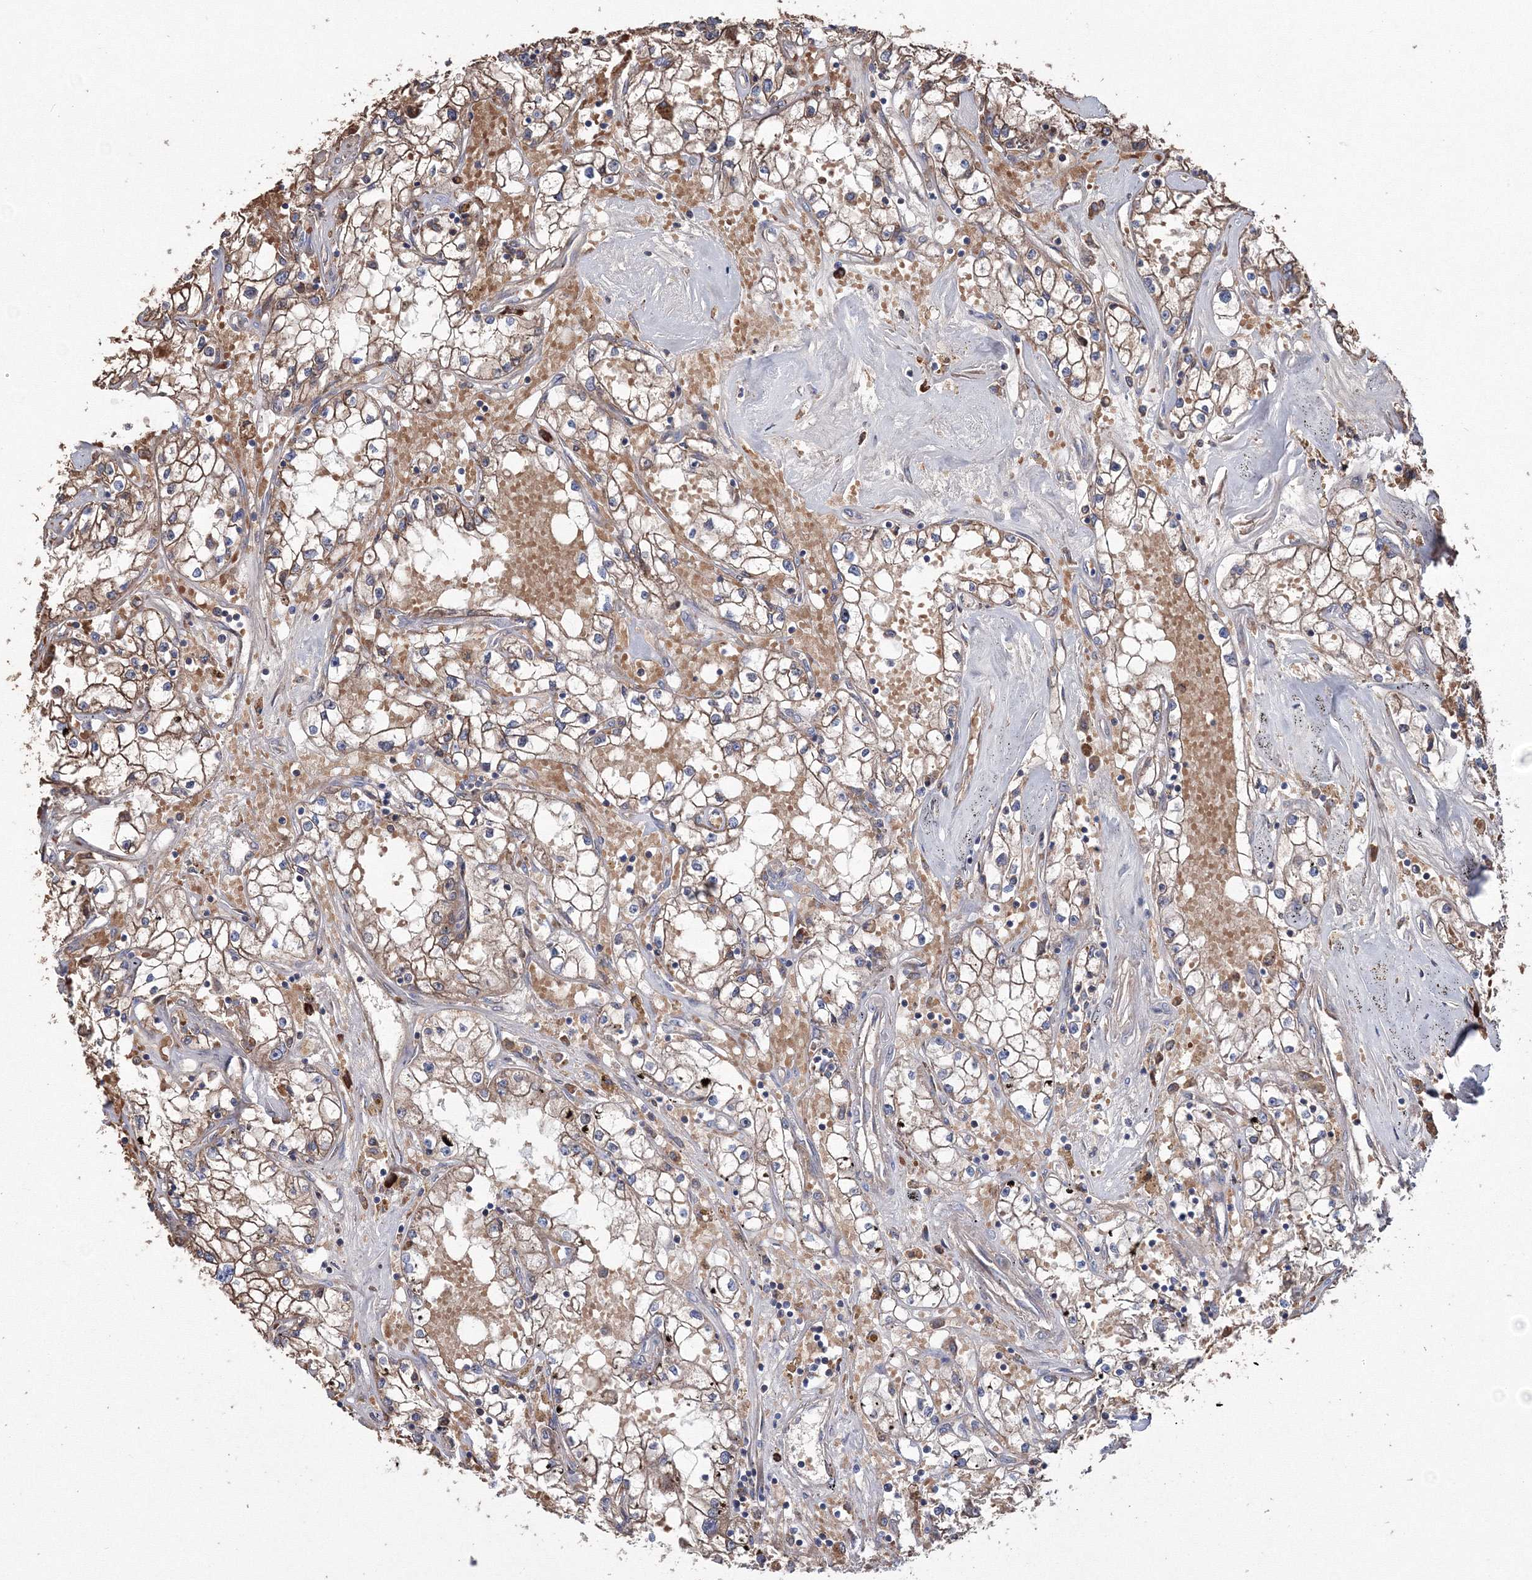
{"staining": {"intensity": "moderate", "quantity": ">75%", "location": "cytoplasmic/membranous"}, "tissue": "renal cancer", "cell_type": "Tumor cells", "image_type": "cancer", "snomed": [{"axis": "morphology", "description": "Adenocarcinoma, NOS"}, {"axis": "topography", "description": "Kidney"}], "caption": "This is a micrograph of immunohistochemistry staining of renal cancer (adenocarcinoma), which shows moderate staining in the cytoplasmic/membranous of tumor cells.", "gene": "VPS8", "patient": {"sex": "male", "age": 56}}